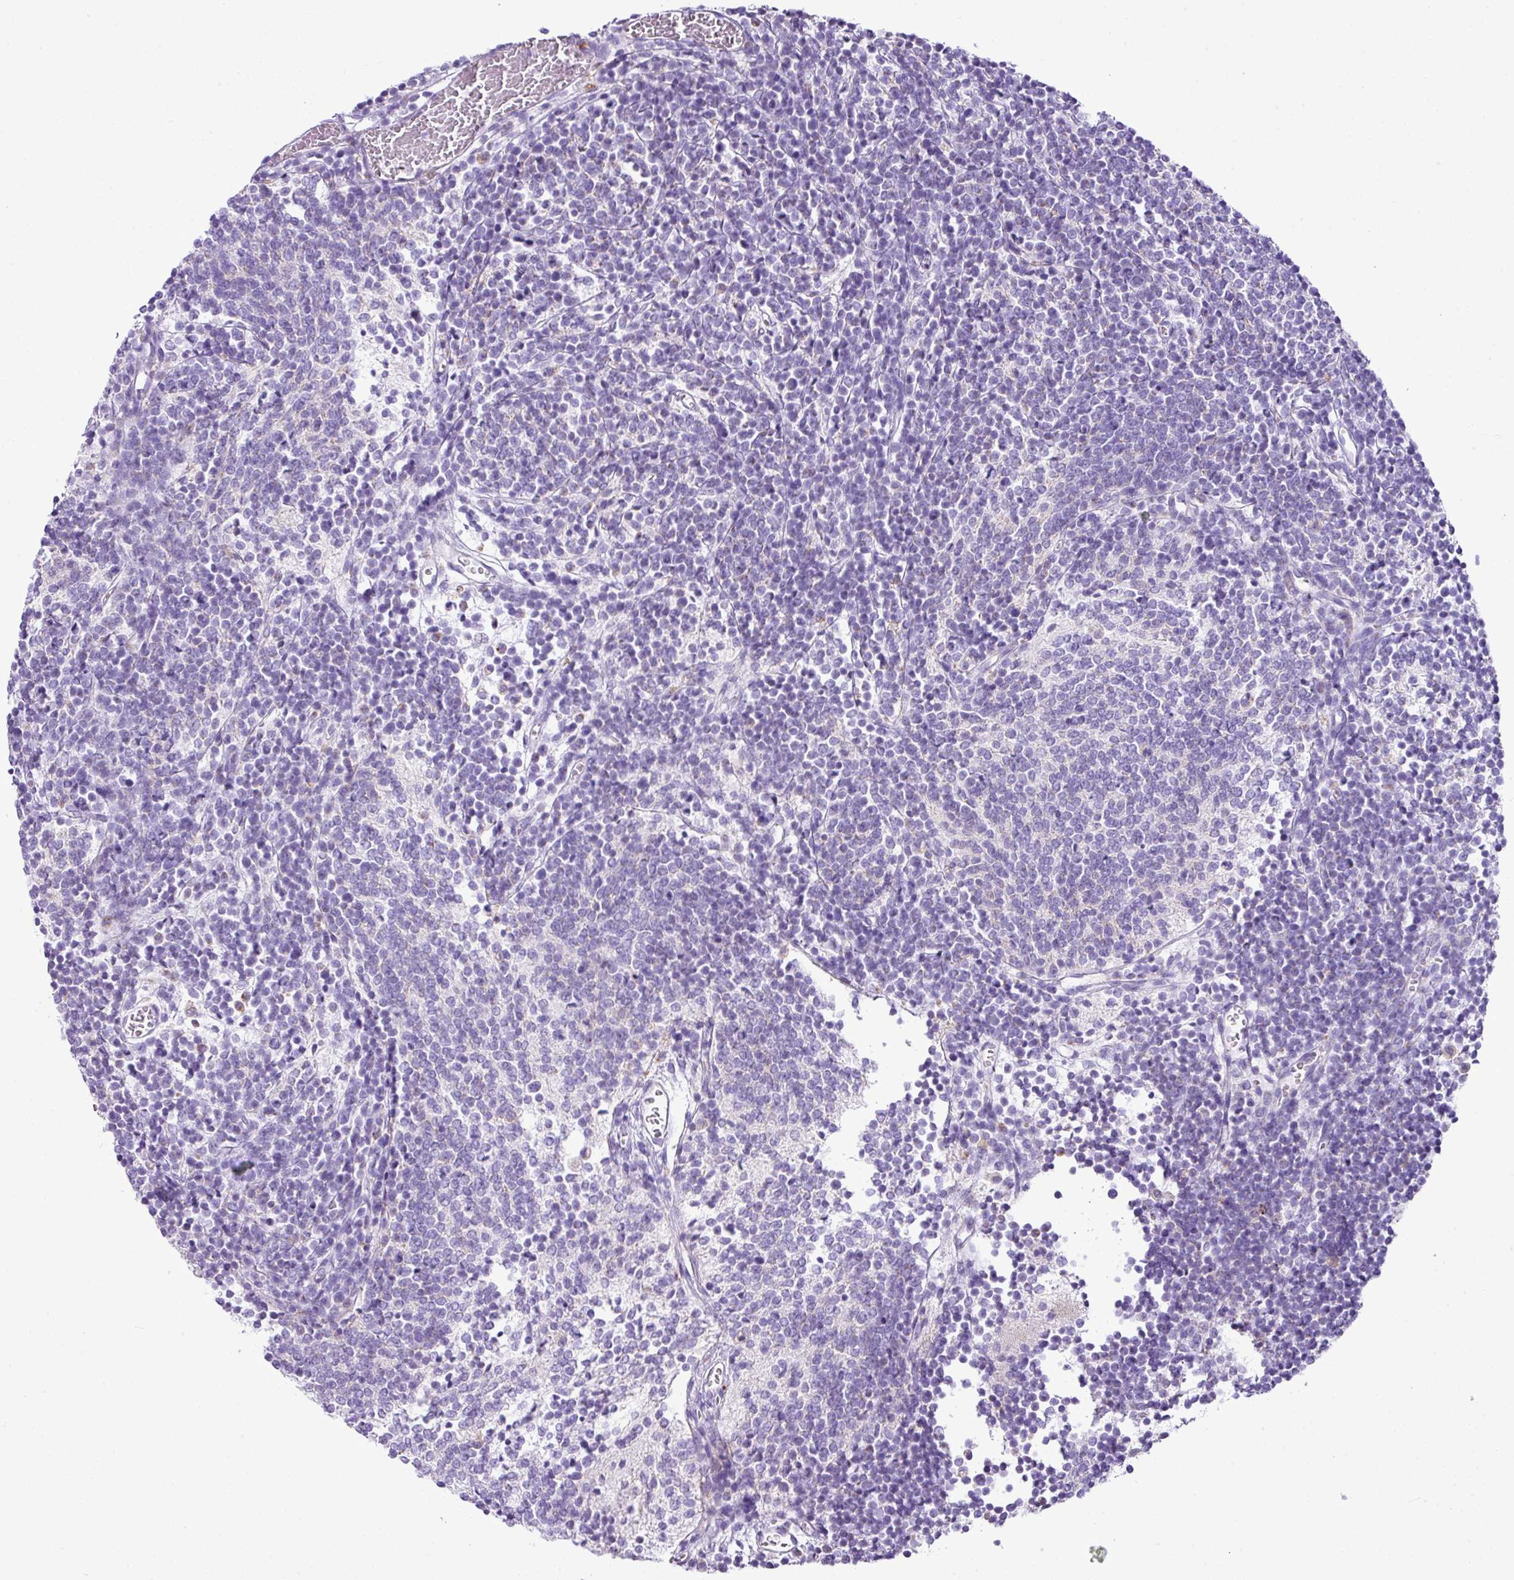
{"staining": {"intensity": "negative", "quantity": "none", "location": "none"}, "tissue": "glioma", "cell_type": "Tumor cells", "image_type": "cancer", "snomed": [{"axis": "morphology", "description": "Glioma, malignant, Low grade"}, {"axis": "topography", "description": "Brain"}], "caption": "The histopathology image displays no staining of tumor cells in glioma.", "gene": "PGAP4", "patient": {"sex": "female", "age": 1}}